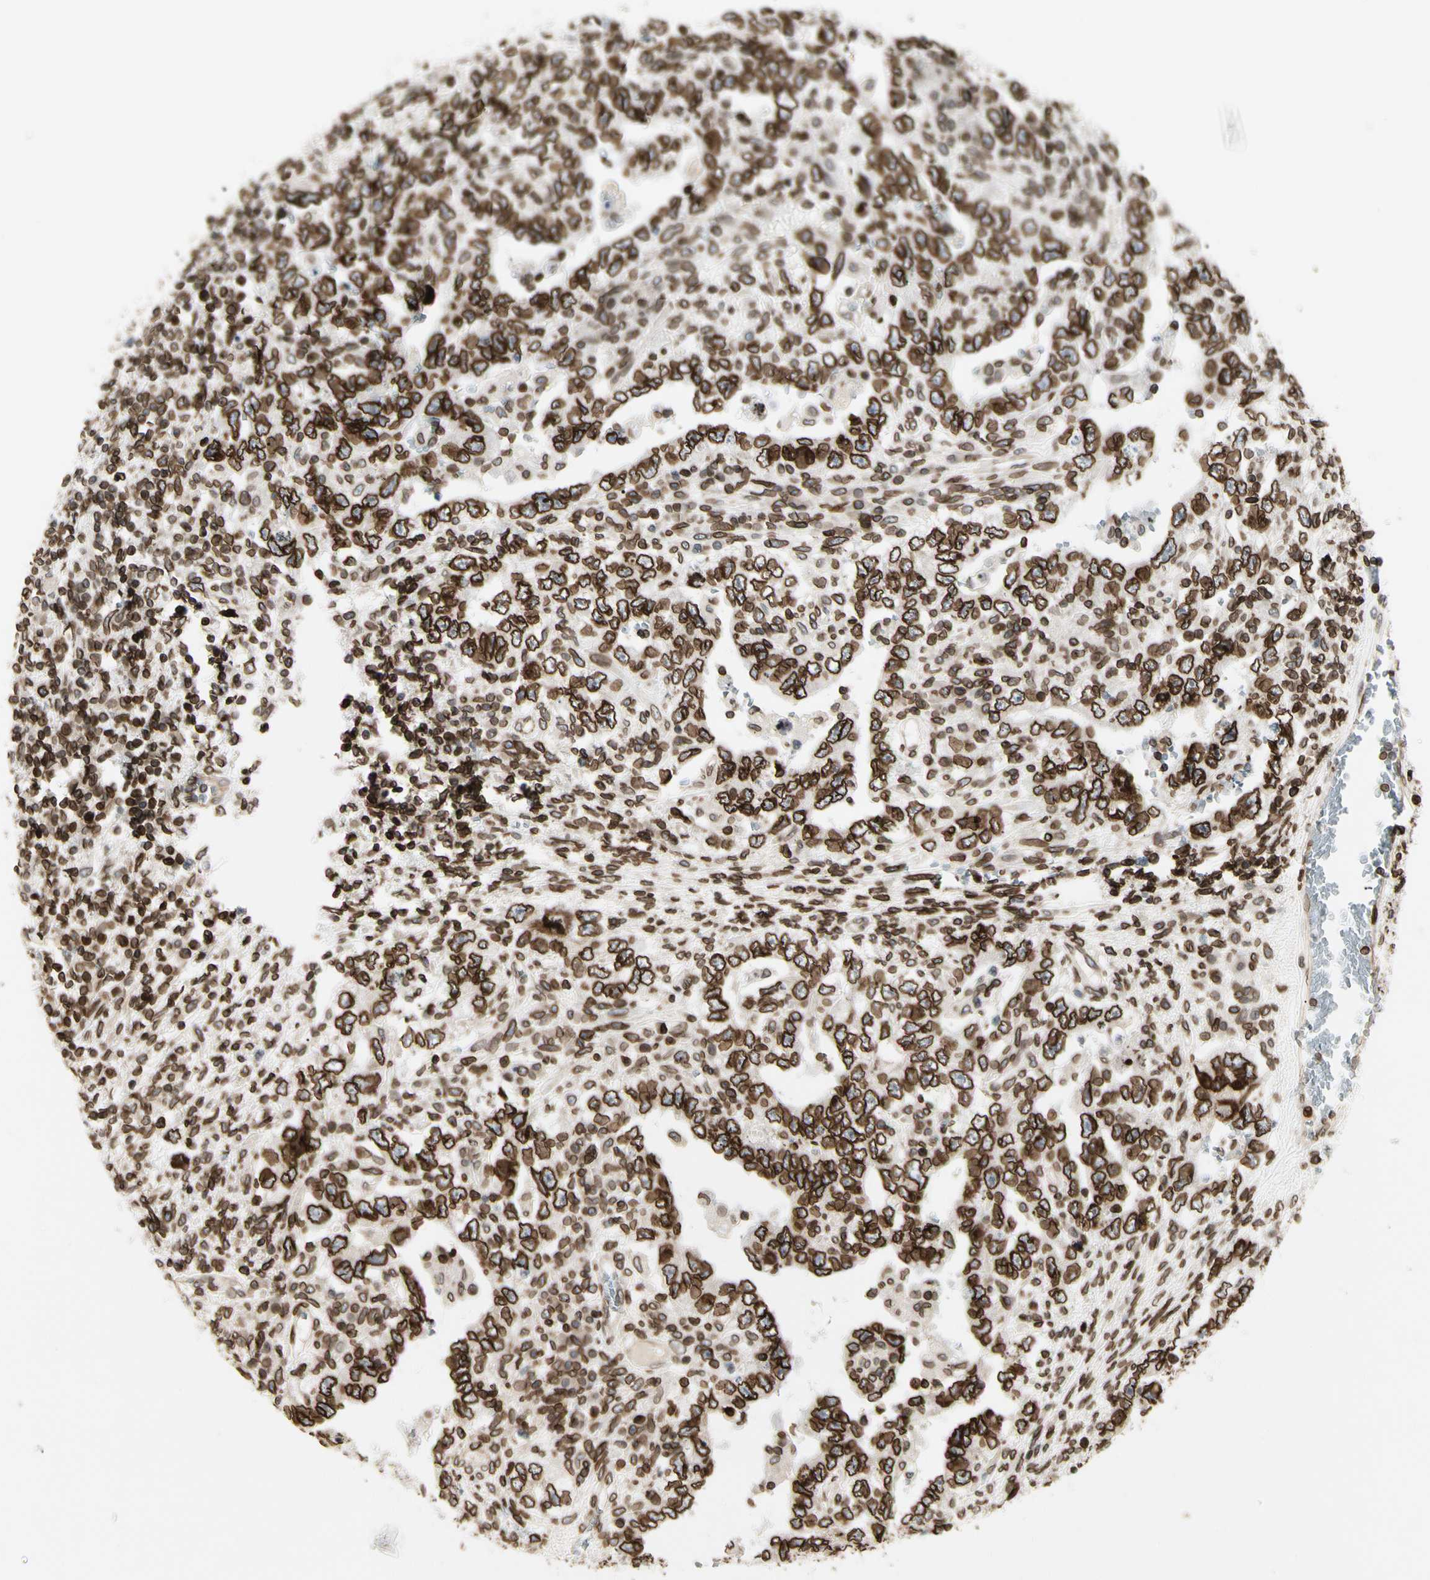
{"staining": {"intensity": "strong", "quantity": ">75%", "location": "cytoplasmic/membranous,nuclear"}, "tissue": "testis cancer", "cell_type": "Tumor cells", "image_type": "cancer", "snomed": [{"axis": "morphology", "description": "Carcinoma, Embryonal, NOS"}, {"axis": "topography", "description": "Testis"}], "caption": "Testis cancer stained for a protein shows strong cytoplasmic/membranous and nuclear positivity in tumor cells.", "gene": "TMPO", "patient": {"sex": "male", "age": 26}}